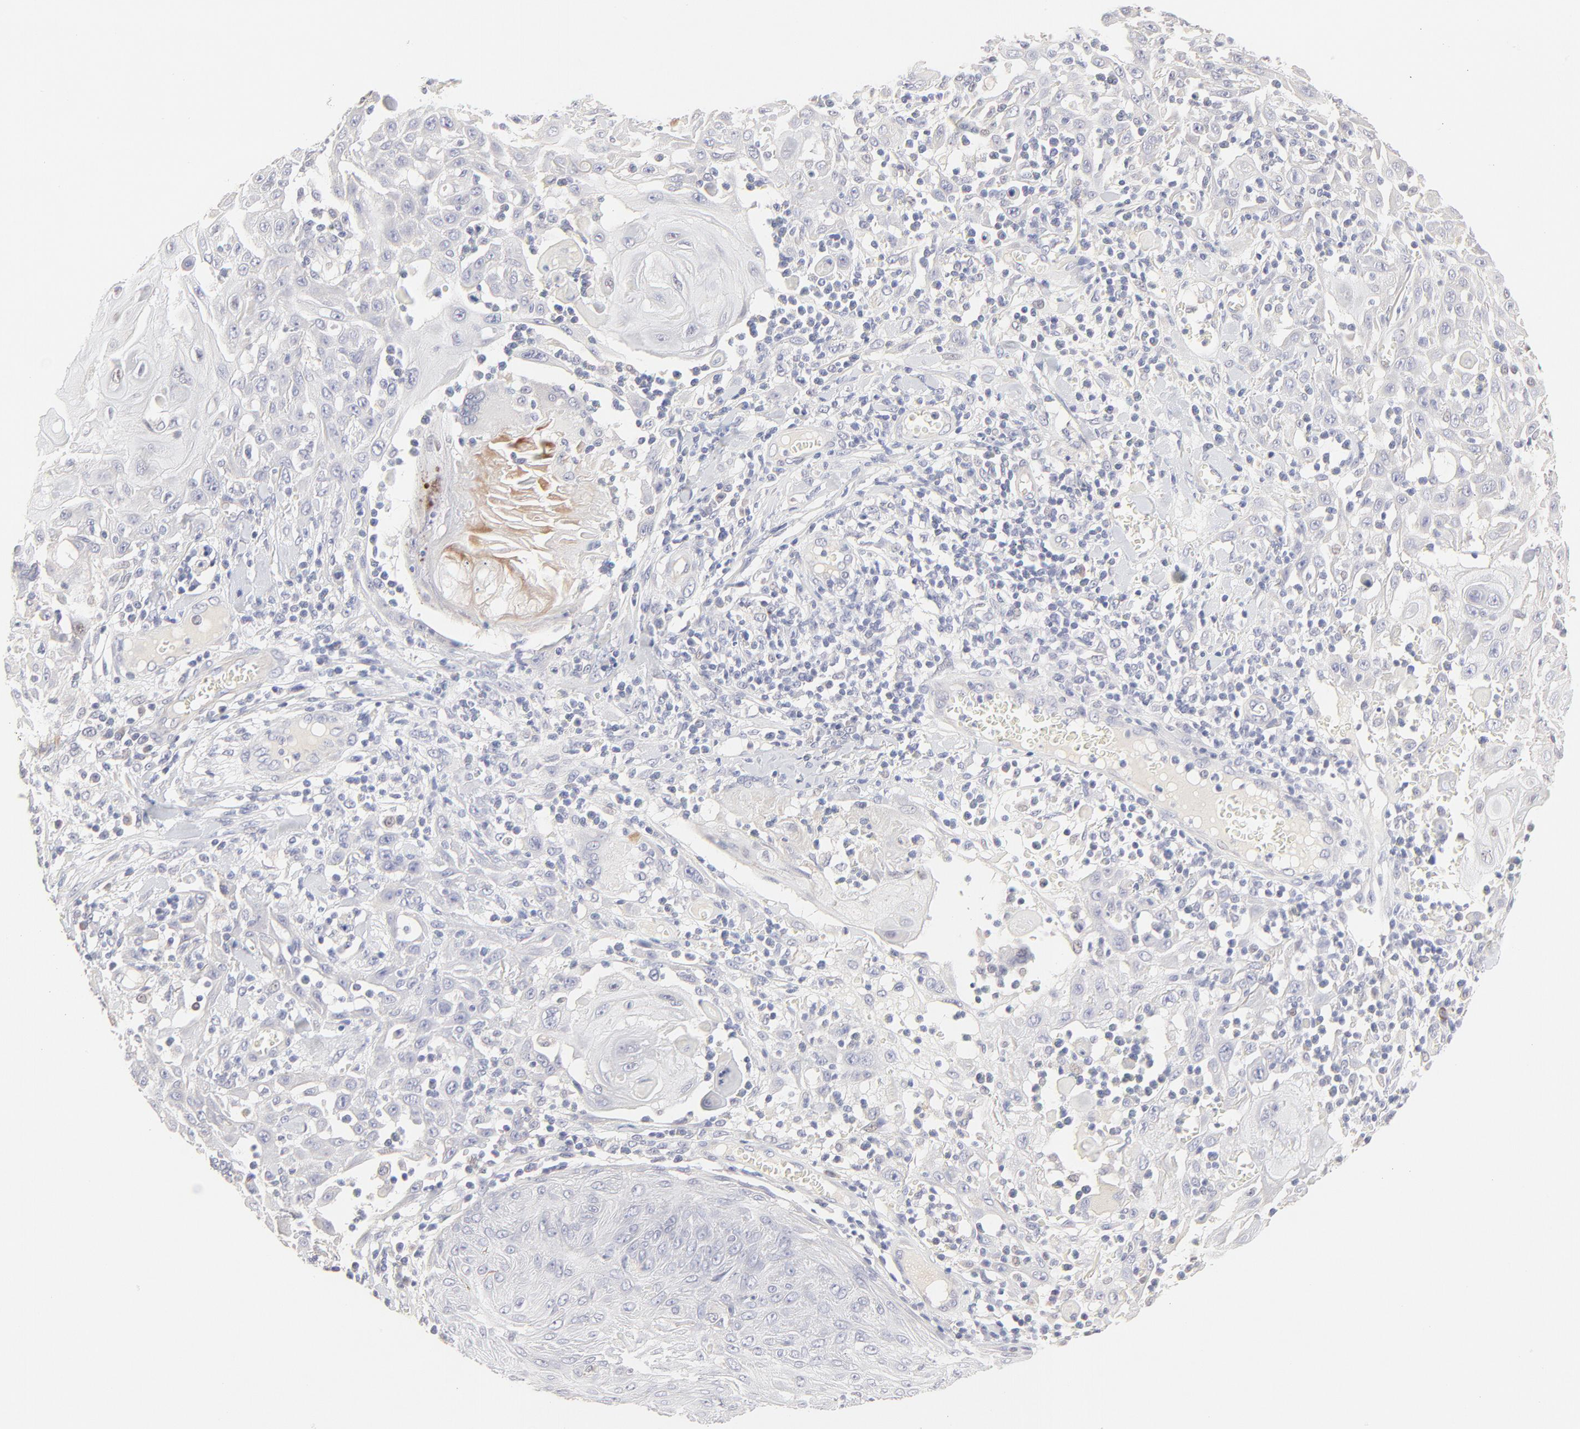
{"staining": {"intensity": "moderate", "quantity": "<25%", "location": "cytoplasmic/membranous"}, "tissue": "skin cancer", "cell_type": "Tumor cells", "image_type": "cancer", "snomed": [{"axis": "morphology", "description": "Squamous cell carcinoma, NOS"}, {"axis": "topography", "description": "Skin"}], "caption": "Skin cancer (squamous cell carcinoma) stained with a protein marker demonstrates moderate staining in tumor cells.", "gene": "ELF3", "patient": {"sex": "male", "age": 24}}